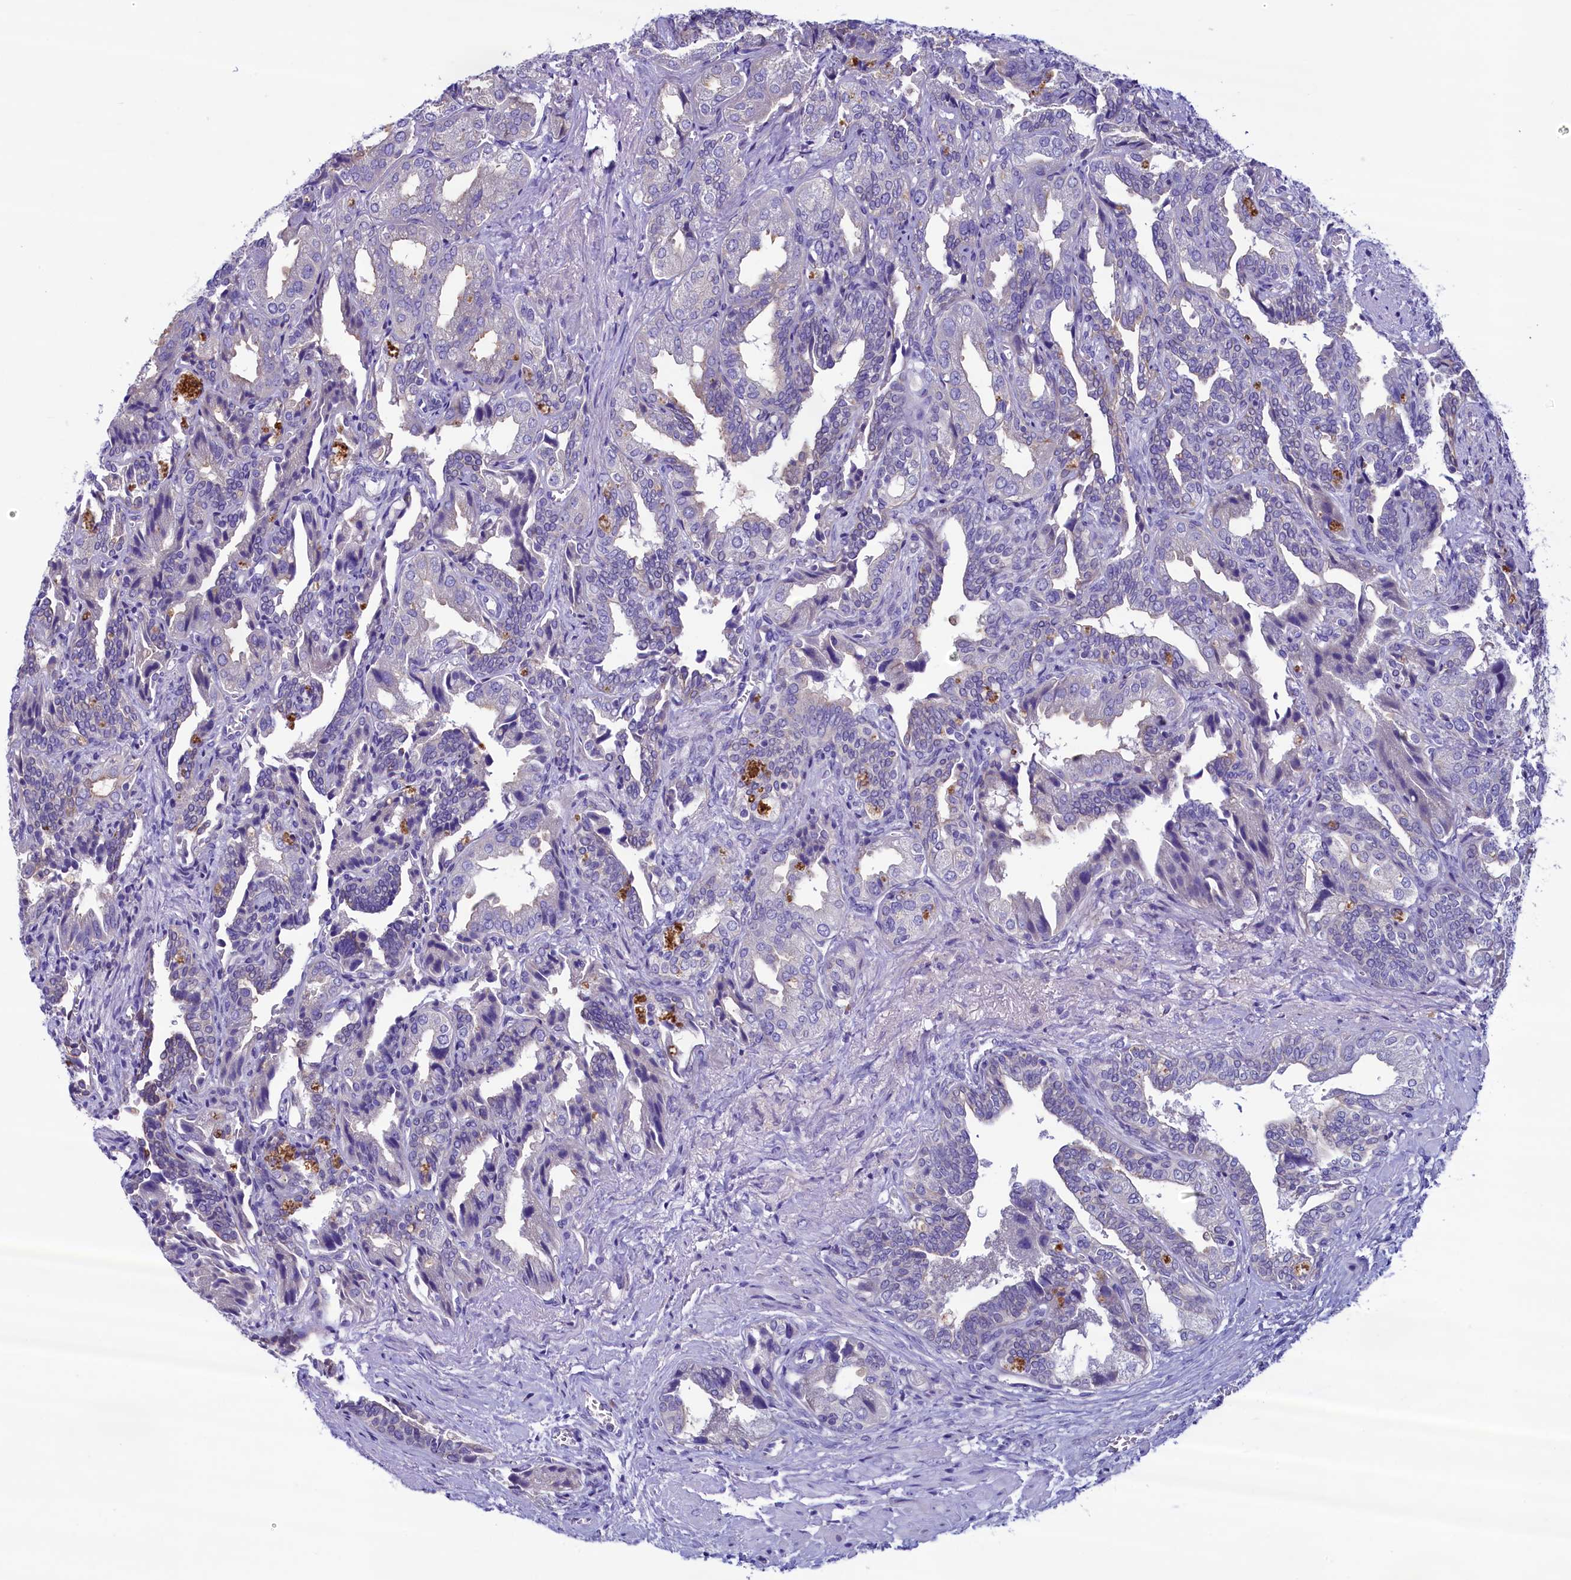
{"staining": {"intensity": "negative", "quantity": "none", "location": "none"}, "tissue": "seminal vesicle", "cell_type": "Glandular cells", "image_type": "normal", "snomed": [{"axis": "morphology", "description": "Normal tissue, NOS"}, {"axis": "topography", "description": "Seminal veicle"}], "caption": "DAB immunohistochemical staining of normal human seminal vesicle shows no significant expression in glandular cells. (Stains: DAB (3,3'-diaminobenzidine) immunohistochemistry with hematoxylin counter stain, Microscopy: brightfield microscopy at high magnification).", "gene": "KRBOX5", "patient": {"sex": "male", "age": 63}}